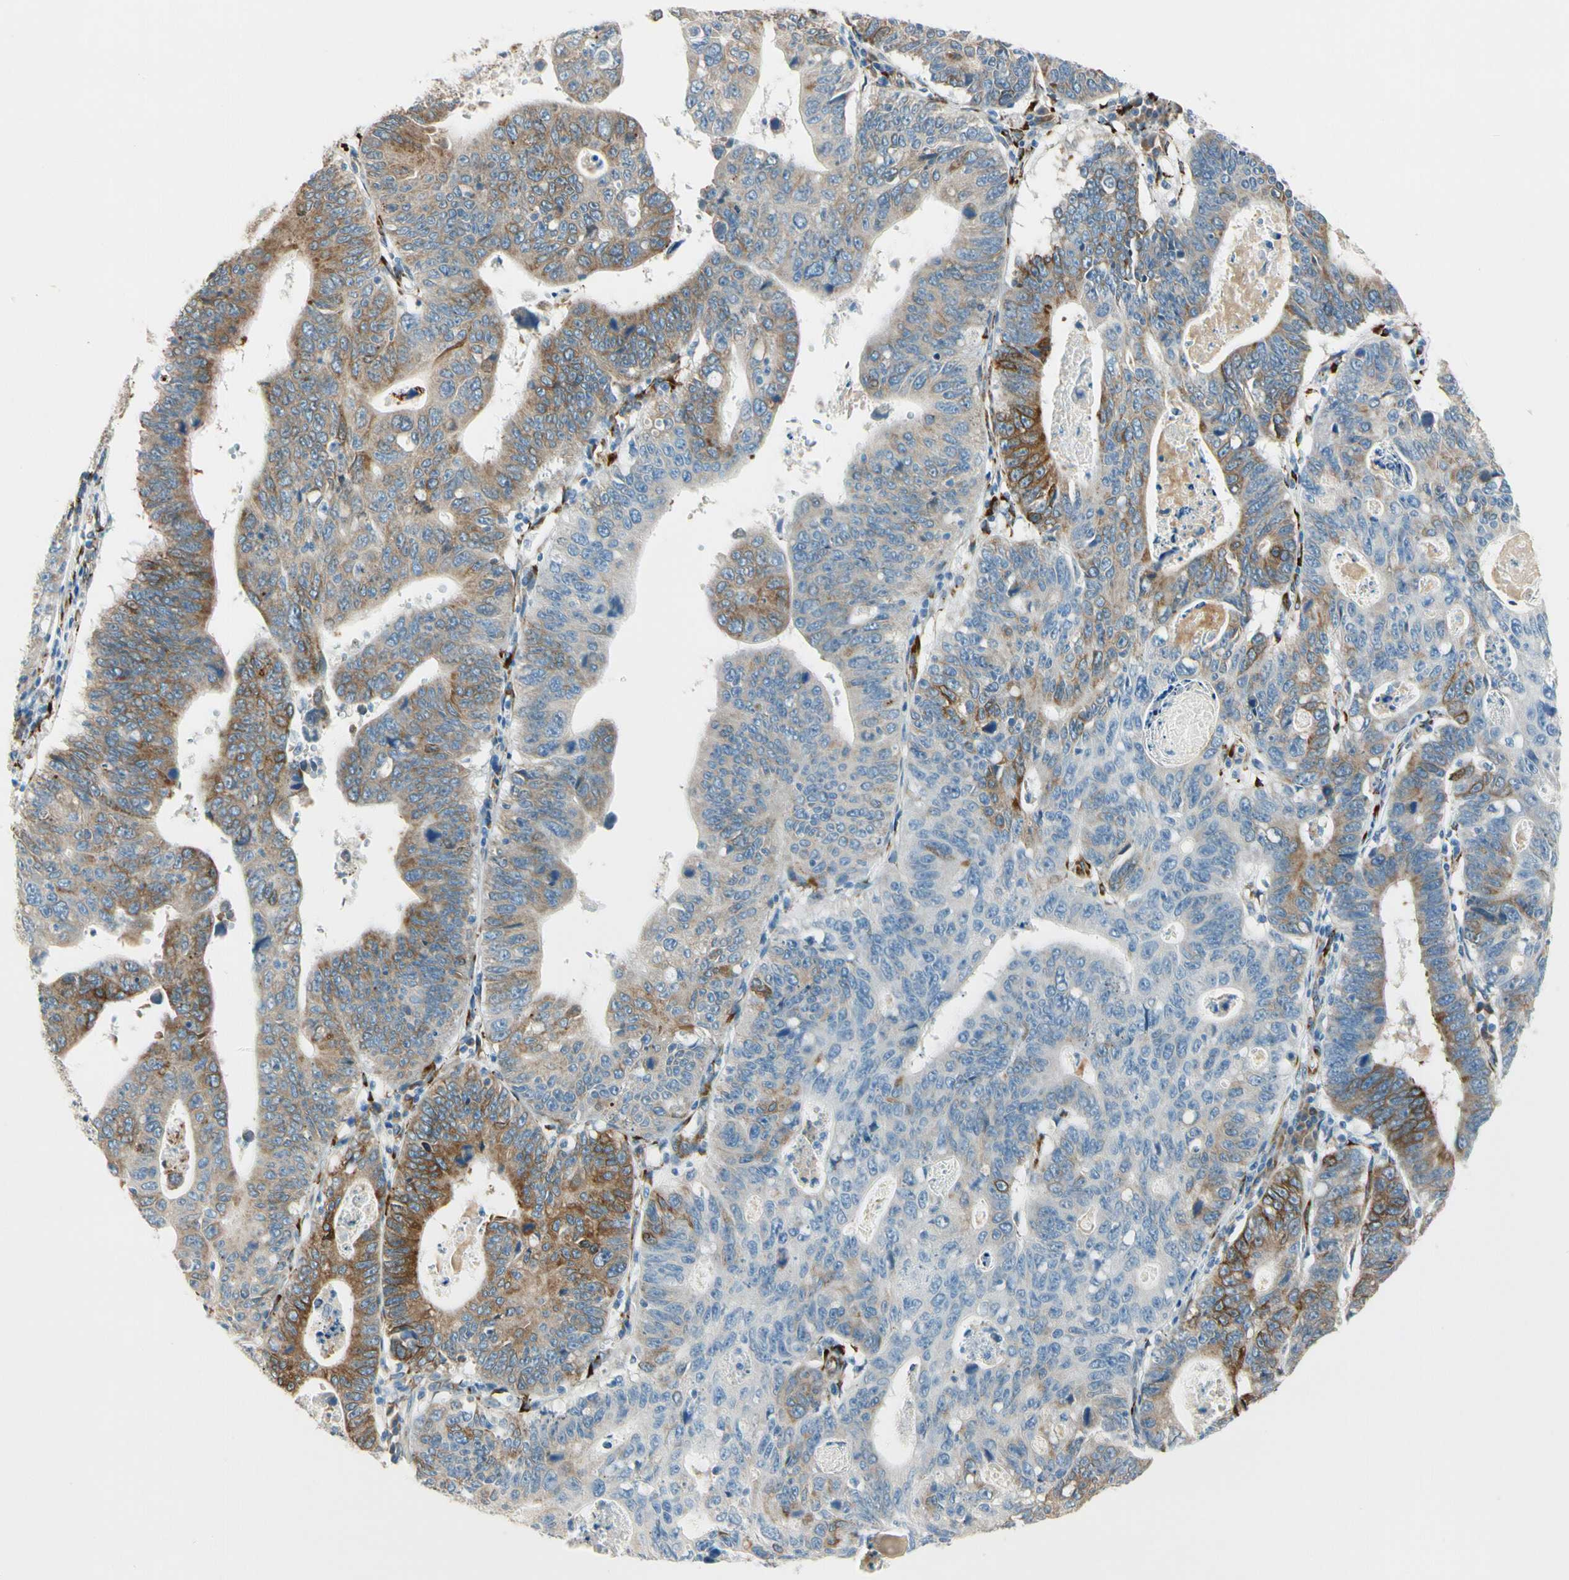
{"staining": {"intensity": "moderate", "quantity": "25%-75%", "location": "cytoplasmic/membranous"}, "tissue": "stomach cancer", "cell_type": "Tumor cells", "image_type": "cancer", "snomed": [{"axis": "morphology", "description": "Adenocarcinoma, NOS"}, {"axis": "topography", "description": "Stomach"}], "caption": "Protein expression analysis of adenocarcinoma (stomach) demonstrates moderate cytoplasmic/membranous positivity in about 25%-75% of tumor cells. (DAB (3,3'-diaminobenzidine) IHC with brightfield microscopy, high magnification).", "gene": "FKBP7", "patient": {"sex": "male", "age": 59}}